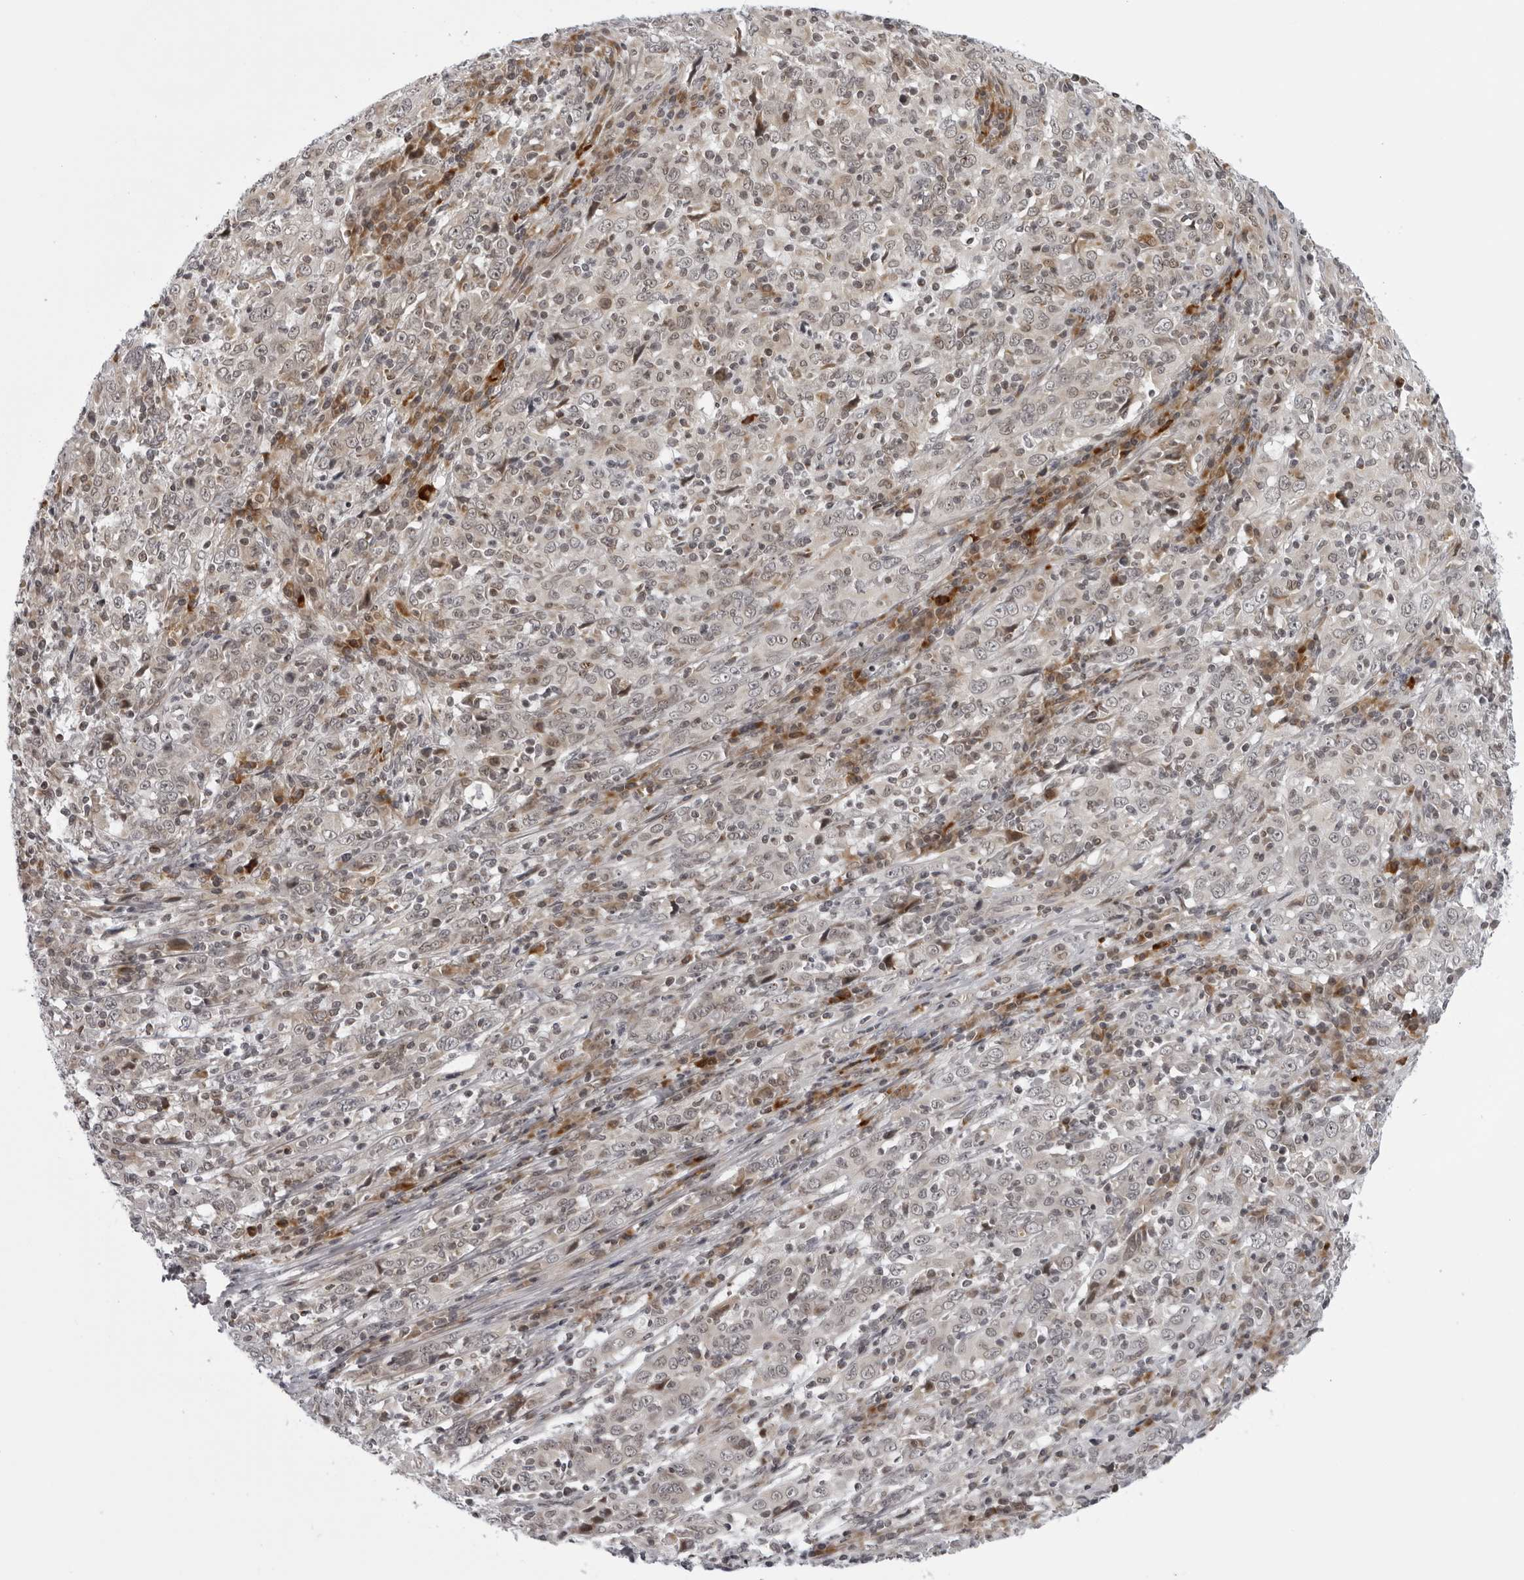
{"staining": {"intensity": "negative", "quantity": "none", "location": "none"}, "tissue": "cervical cancer", "cell_type": "Tumor cells", "image_type": "cancer", "snomed": [{"axis": "morphology", "description": "Squamous cell carcinoma, NOS"}, {"axis": "topography", "description": "Cervix"}], "caption": "Immunohistochemistry photomicrograph of cervical squamous cell carcinoma stained for a protein (brown), which demonstrates no expression in tumor cells.", "gene": "GCSAML", "patient": {"sex": "female", "age": 46}}